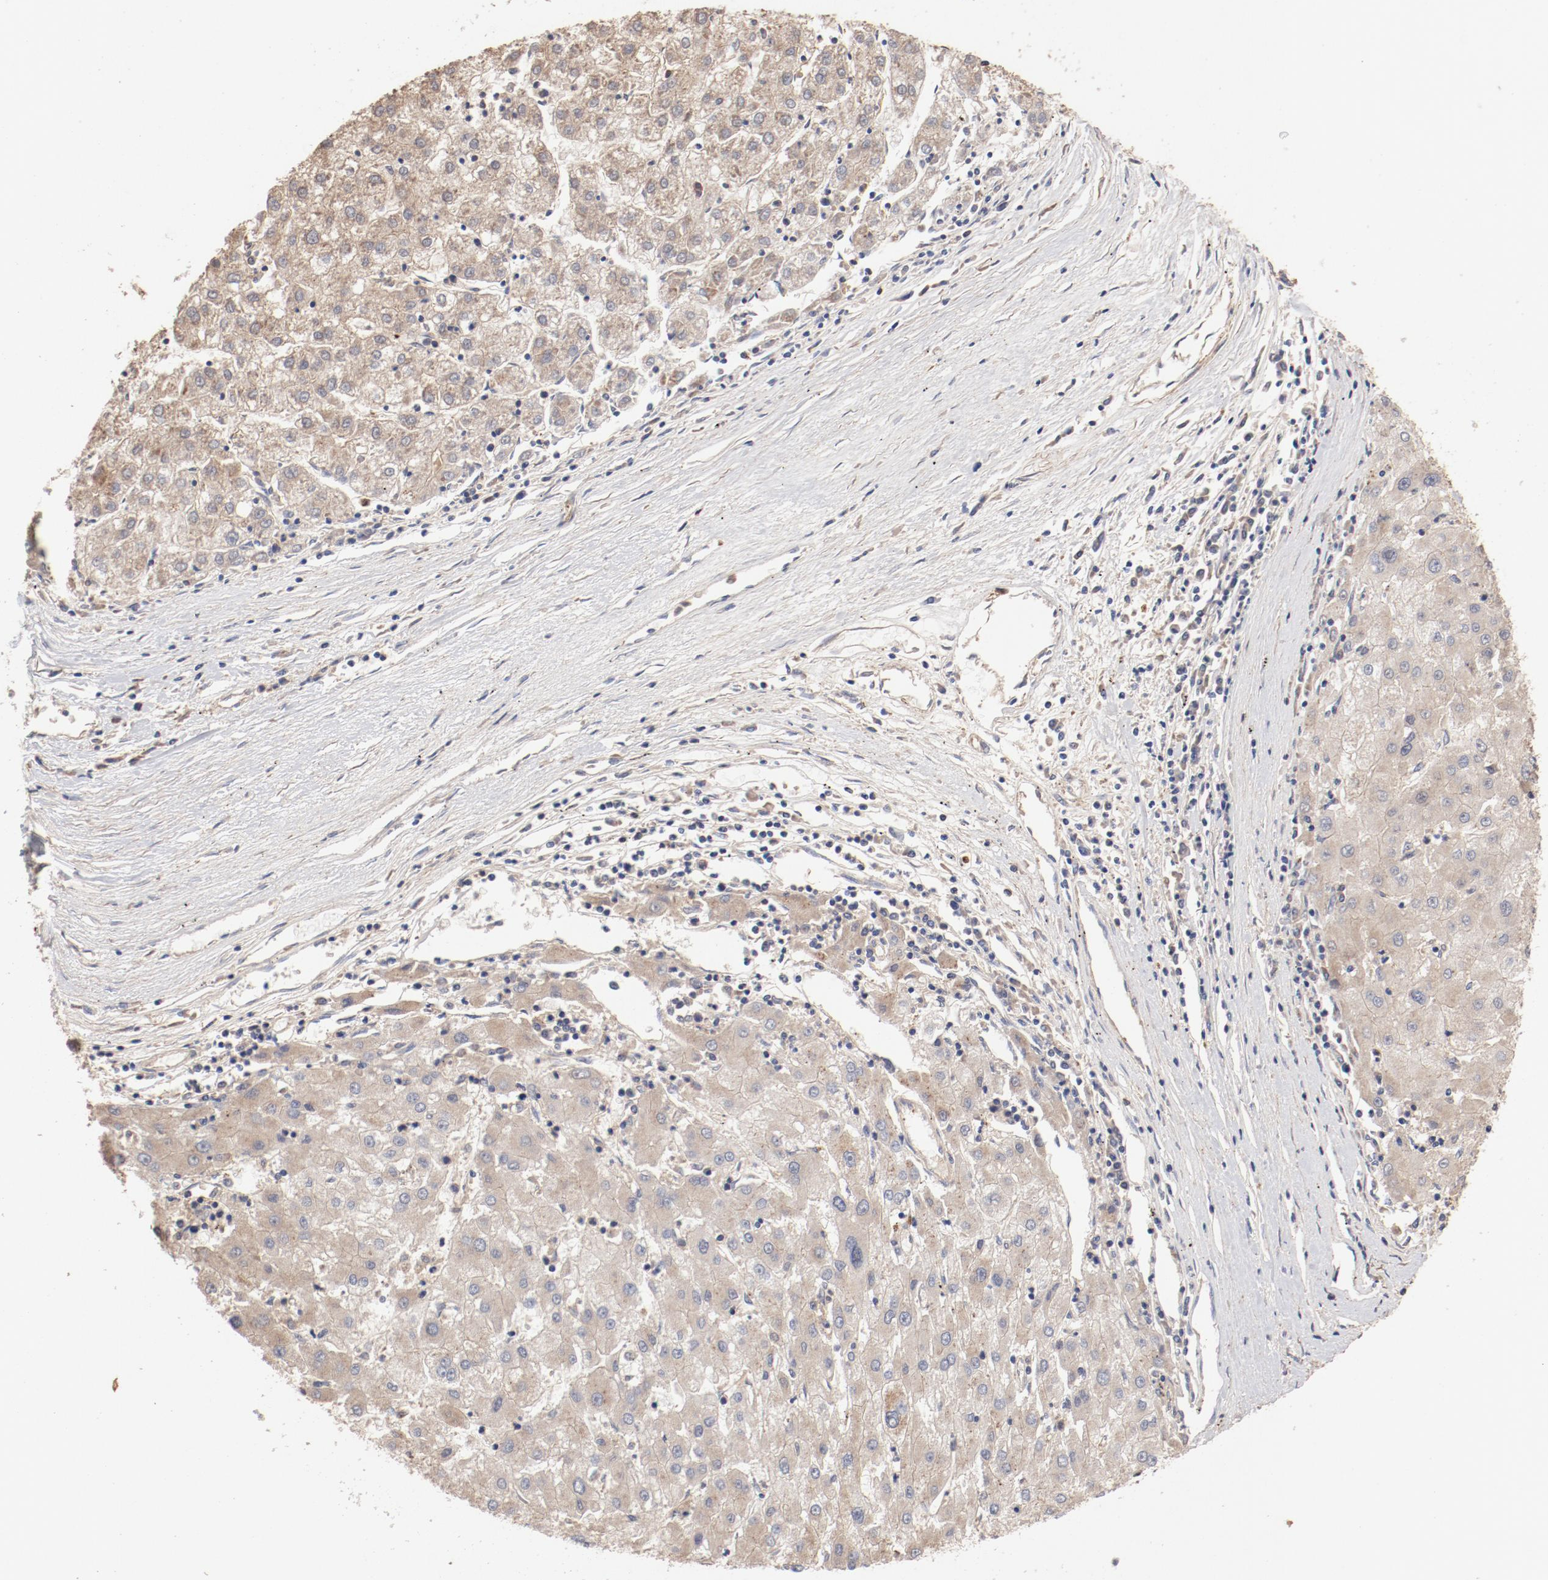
{"staining": {"intensity": "weak", "quantity": ">75%", "location": "cytoplasmic/membranous"}, "tissue": "liver cancer", "cell_type": "Tumor cells", "image_type": "cancer", "snomed": [{"axis": "morphology", "description": "Carcinoma, Hepatocellular, NOS"}, {"axis": "topography", "description": "Liver"}], "caption": "This micrograph demonstrates IHC staining of liver hepatocellular carcinoma, with low weak cytoplasmic/membranous expression in approximately >75% of tumor cells.", "gene": "GUF1", "patient": {"sex": "male", "age": 72}}